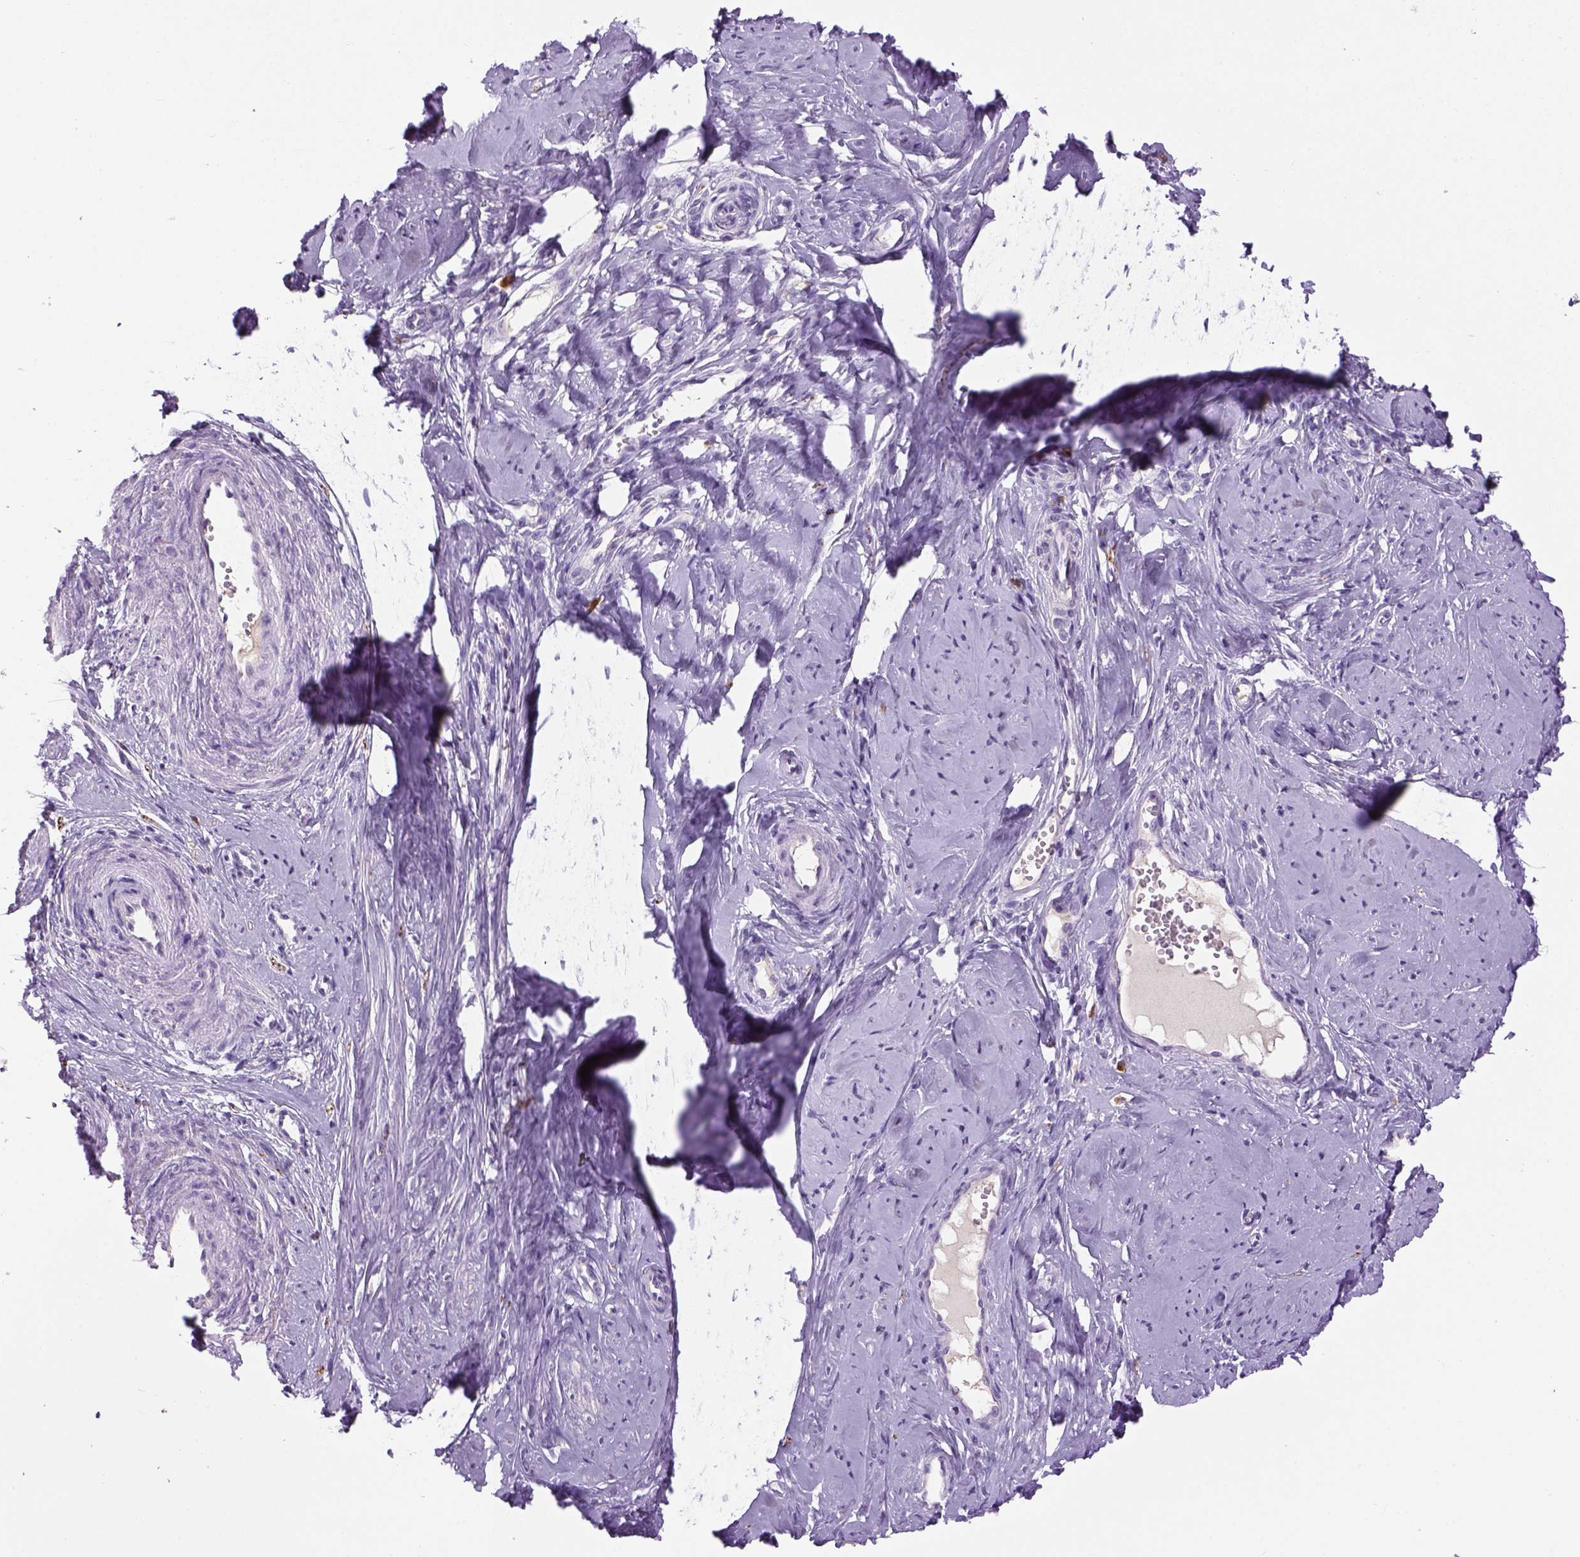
{"staining": {"intensity": "negative", "quantity": "none", "location": "none"}, "tissue": "smooth muscle", "cell_type": "Smooth muscle cells", "image_type": "normal", "snomed": [{"axis": "morphology", "description": "Normal tissue, NOS"}, {"axis": "topography", "description": "Smooth muscle"}], "caption": "Protein analysis of benign smooth muscle displays no significant expression in smooth muscle cells. The staining is performed using DAB (3,3'-diaminobenzidine) brown chromogen with nuclei counter-stained in using hematoxylin.", "gene": "DBH", "patient": {"sex": "female", "age": 48}}